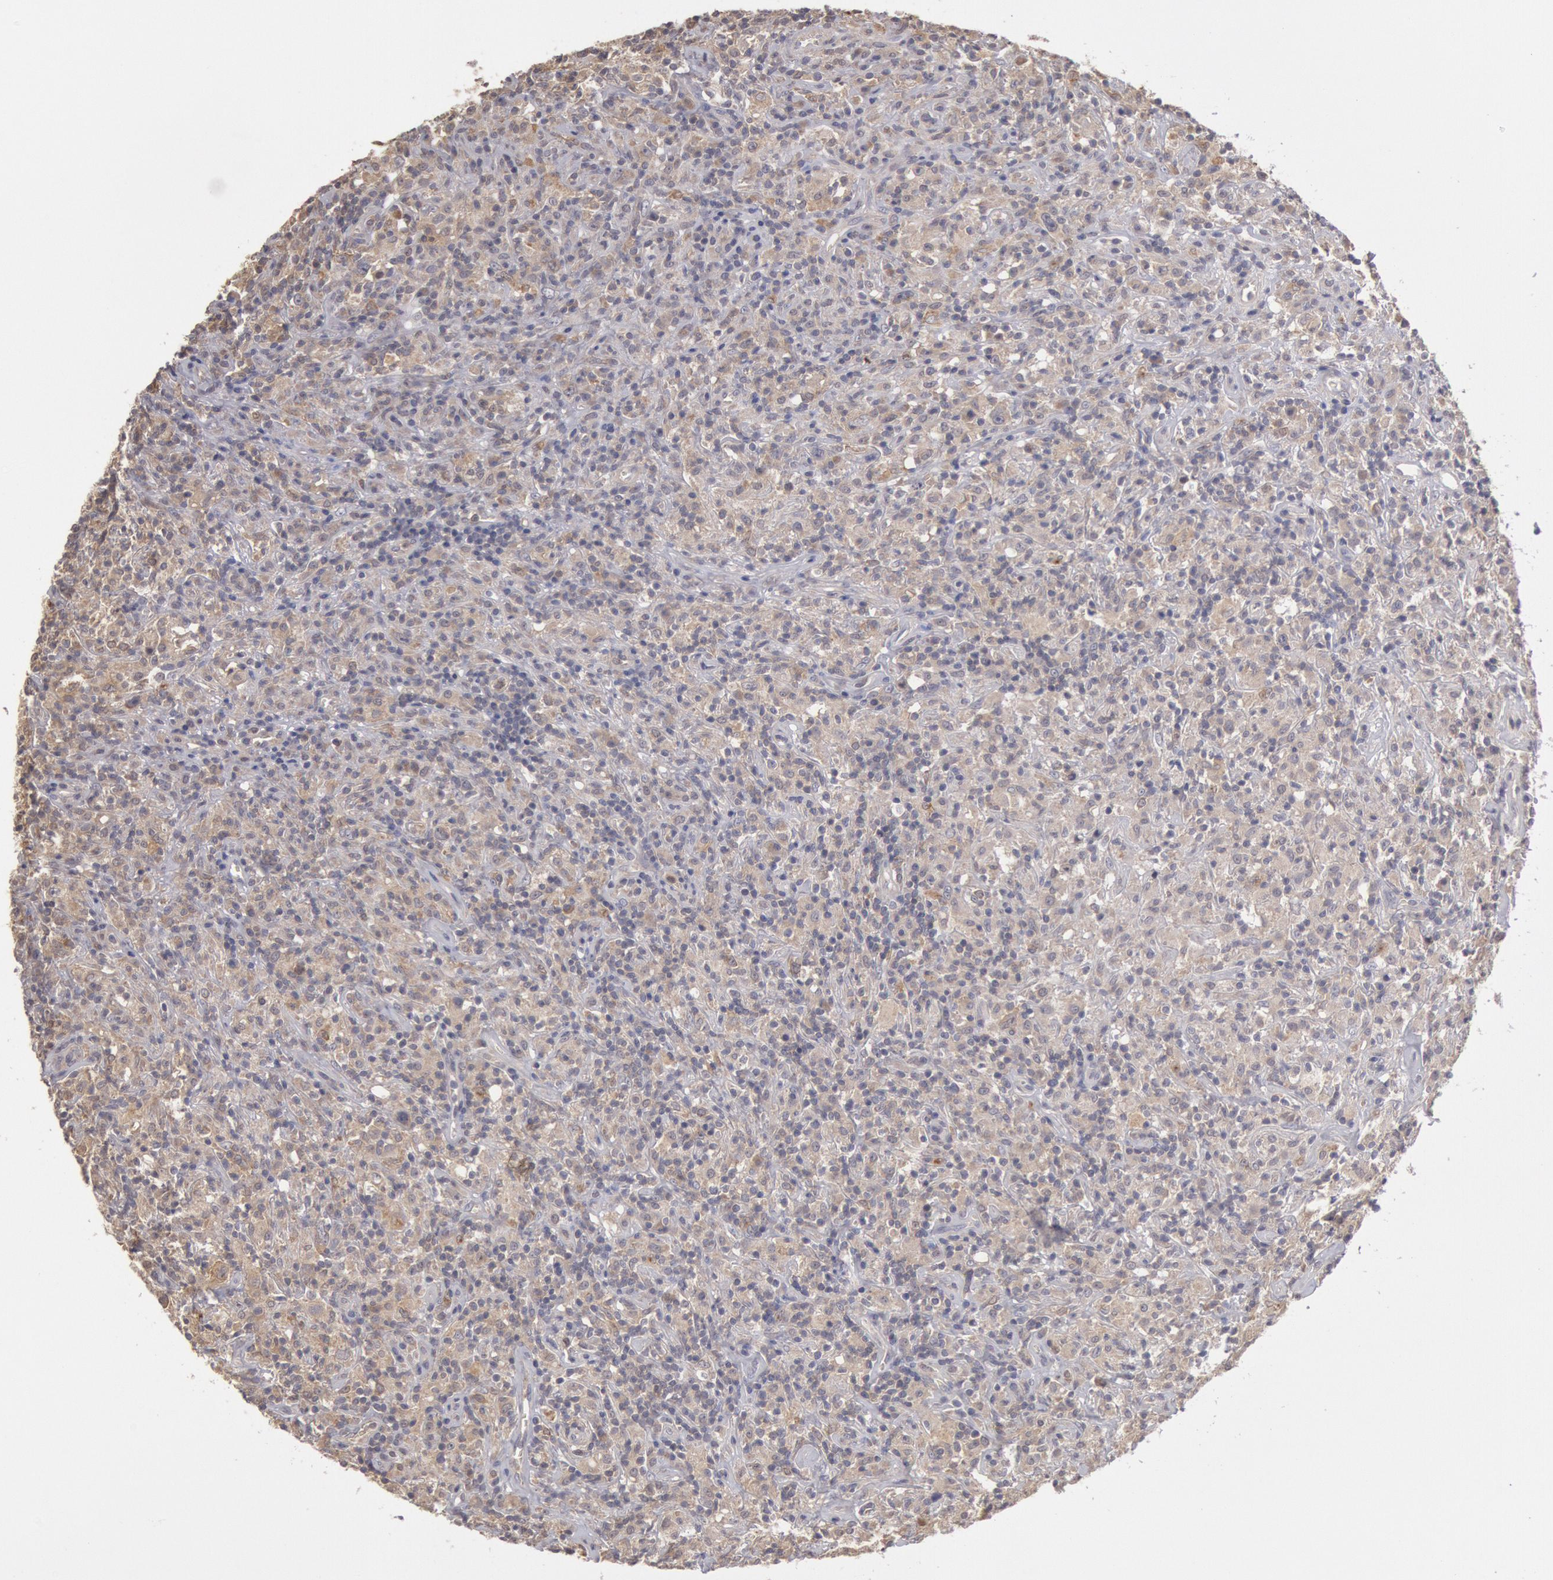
{"staining": {"intensity": "weak", "quantity": "25%-75%", "location": "cytoplasmic/membranous"}, "tissue": "lymphoma", "cell_type": "Tumor cells", "image_type": "cancer", "snomed": [{"axis": "morphology", "description": "Hodgkin's disease, NOS"}, {"axis": "topography", "description": "Lymph node"}], "caption": "The micrograph reveals staining of lymphoma, revealing weak cytoplasmic/membranous protein expression (brown color) within tumor cells.", "gene": "PLA2G6", "patient": {"sex": "male", "age": 46}}